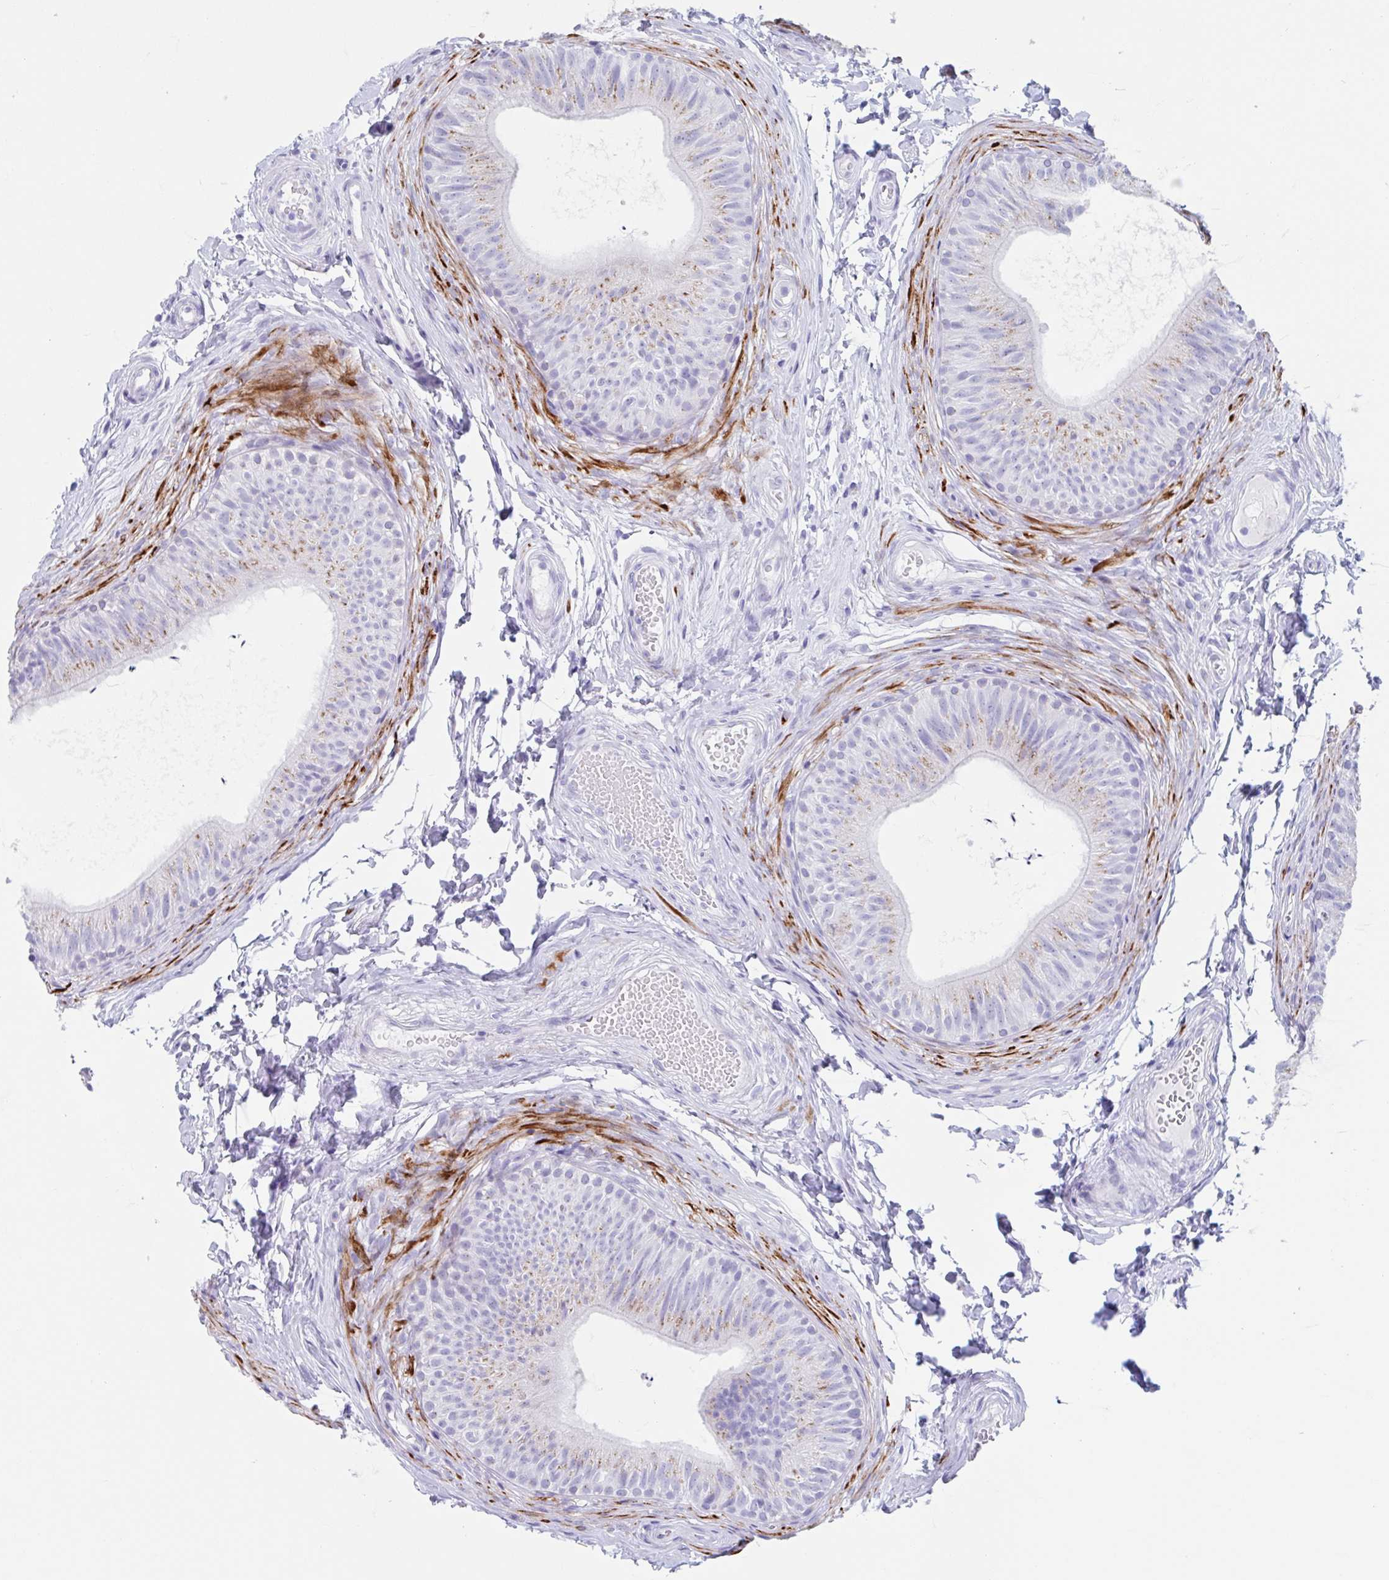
{"staining": {"intensity": "moderate", "quantity": "25%-75%", "location": "cytoplasmic/membranous"}, "tissue": "epididymis", "cell_type": "Glandular cells", "image_type": "normal", "snomed": [{"axis": "morphology", "description": "Normal tissue, NOS"}, {"axis": "topography", "description": "Epididymis, spermatic cord, NOS"}, {"axis": "topography", "description": "Epididymis"}, {"axis": "topography", "description": "Peripheral nerve tissue"}], "caption": "Moderate cytoplasmic/membranous protein staining is seen in approximately 25%-75% of glandular cells in epididymis. (IHC, brightfield microscopy, high magnification).", "gene": "CPTP", "patient": {"sex": "male", "age": 29}}